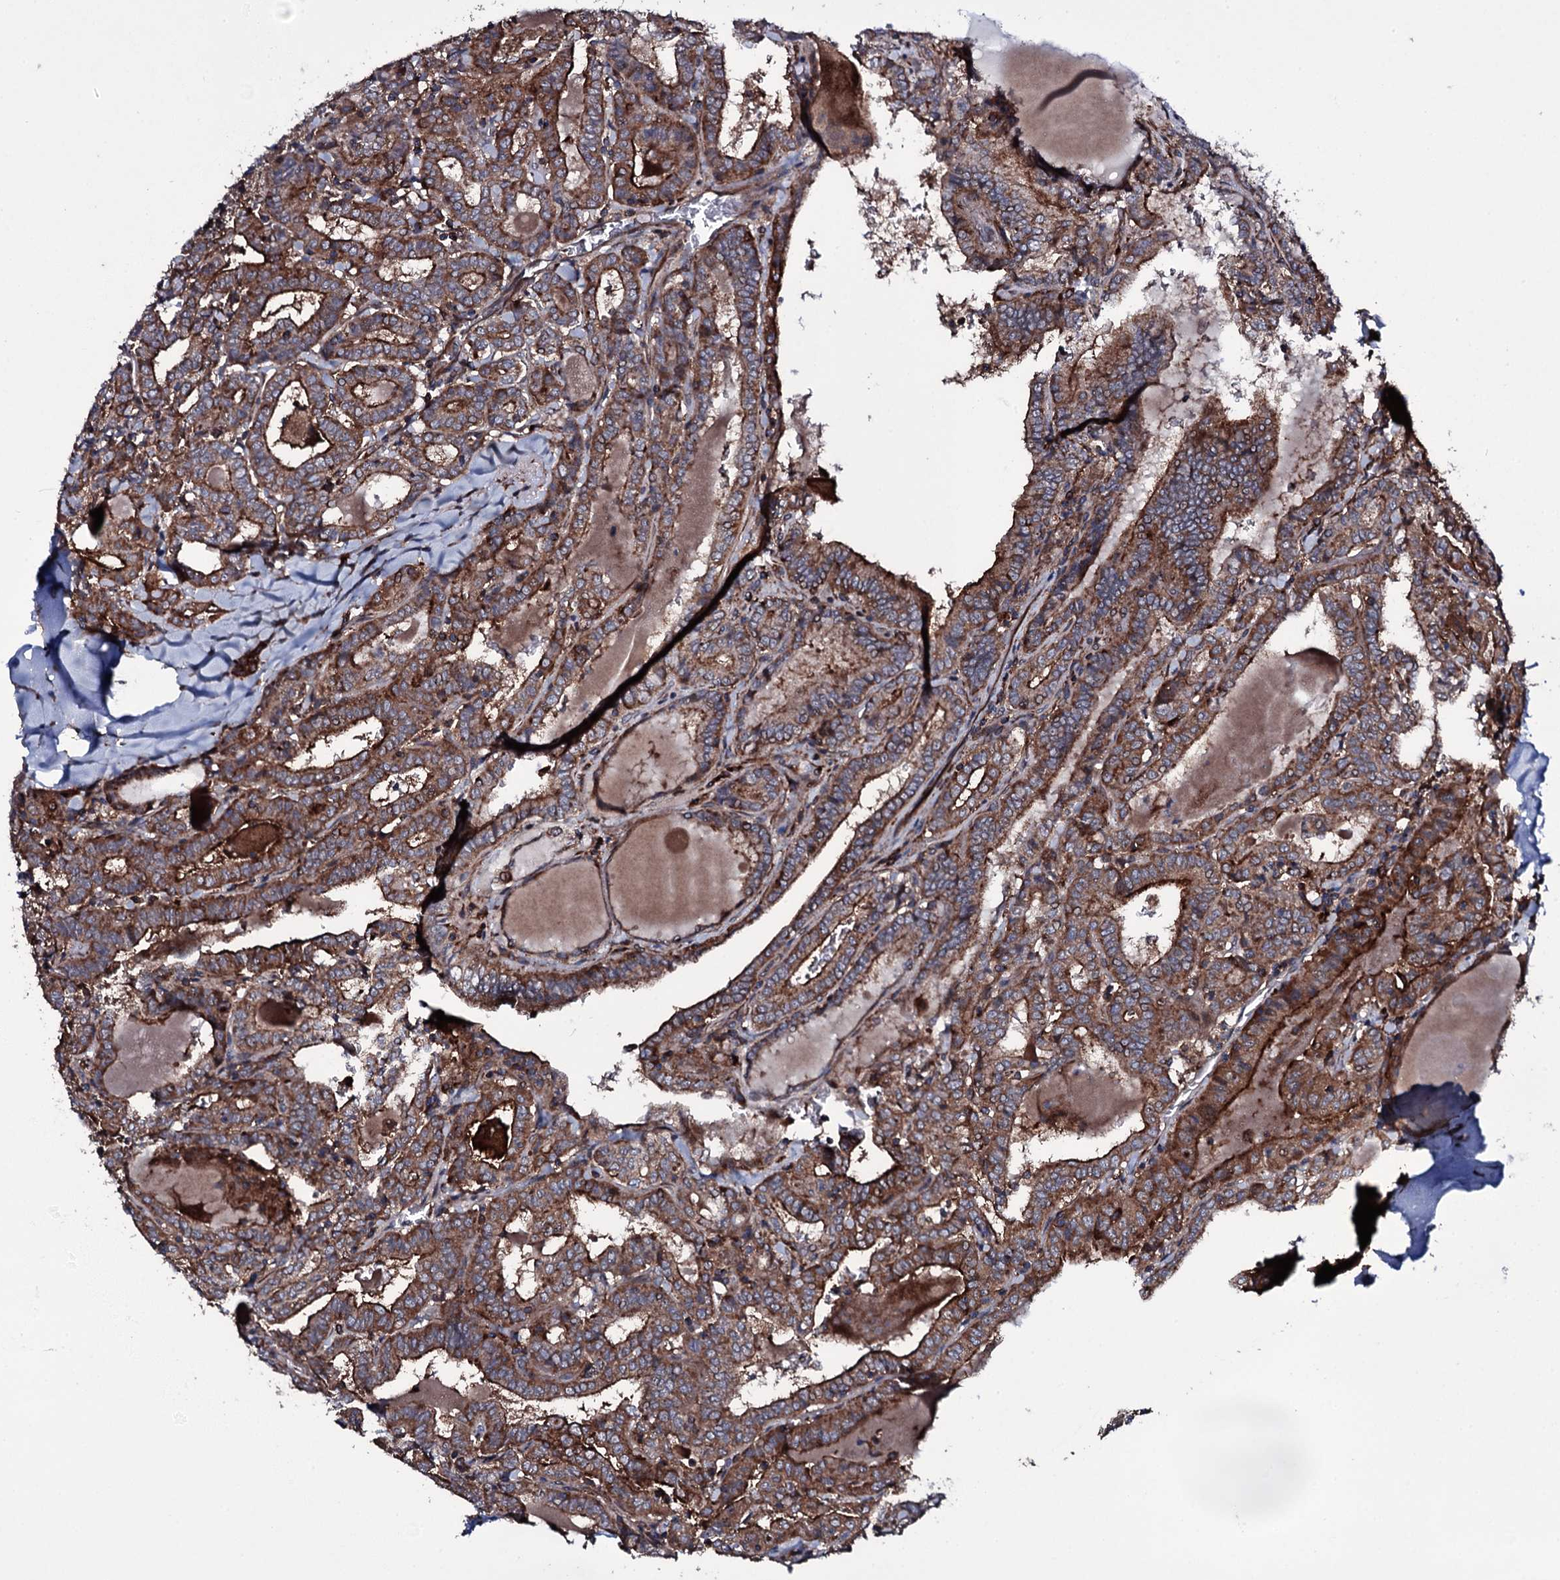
{"staining": {"intensity": "strong", "quantity": ">75%", "location": "cytoplasmic/membranous"}, "tissue": "thyroid cancer", "cell_type": "Tumor cells", "image_type": "cancer", "snomed": [{"axis": "morphology", "description": "Papillary adenocarcinoma, NOS"}, {"axis": "topography", "description": "Thyroid gland"}], "caption": "High-magnification brightfield microscopy of thyroid papillary adenocarcinoma stained with DAB (3,3'-diaminobenzidine) (brown) and counterstained with hematoxylin (blue). tumor cells exhibit strong cytoplasmic/membranous staining is appreciated in approximately>75% of cells. The staining was performed using DAB, with brown indicating positive protein expression. Nuclei are stained blue with hematoxylin.", "gene": "VAMP8", "patient": {"sex": "female", "age": 72}}